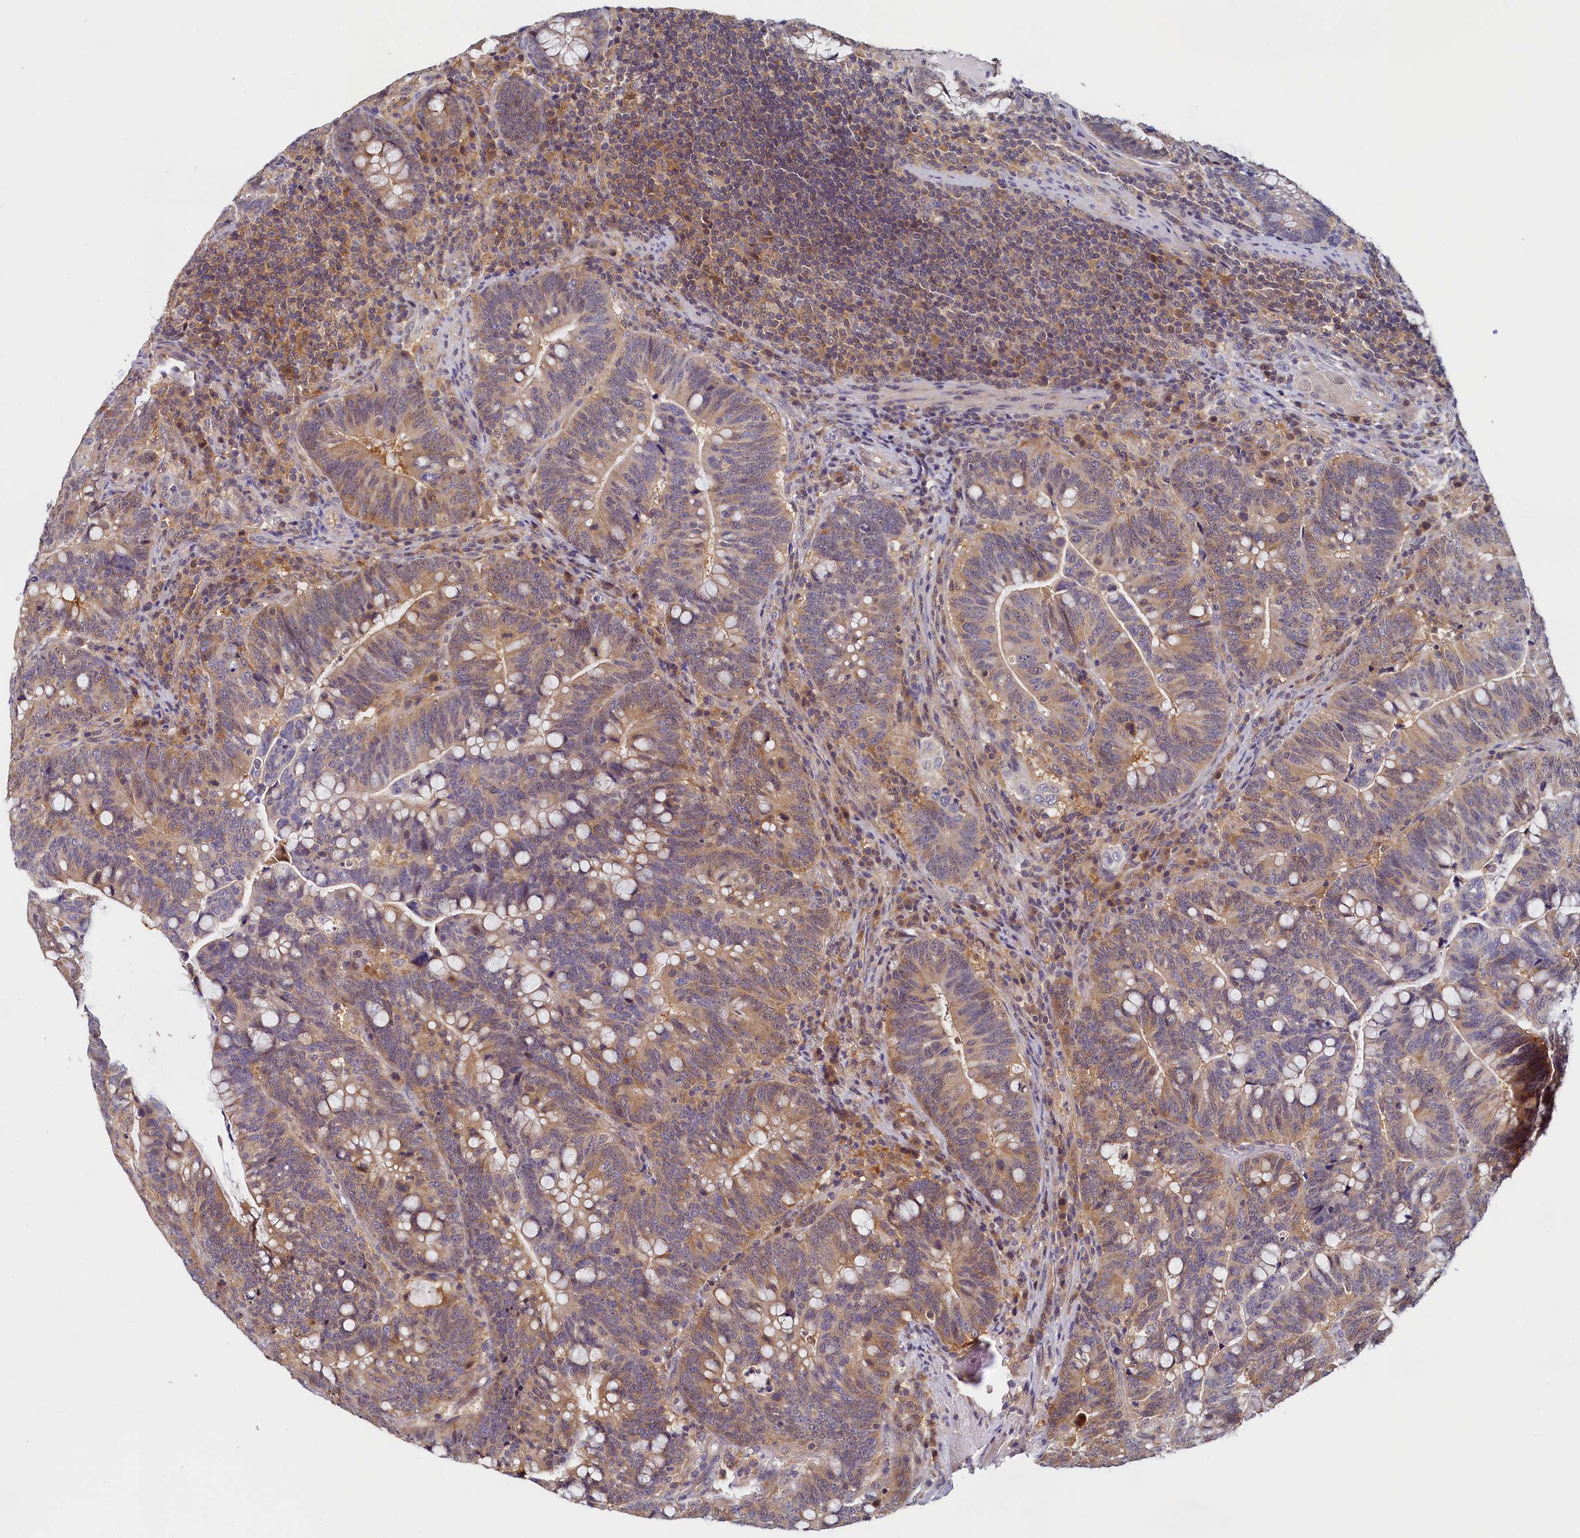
{"staining": {"intensity": "moderate", "quantity": ">75%", "location": "cytoplasmic/membranous"}, "tissue": "colorectal cancer", "cell_type": "Tumor cells", "image_type": "cancer", "snomed": [{"axis": "morphology", "description": "Normal tissue, NOS"}, {"axis": "morphology", "description": "Adenocarcinoma, NOS"}, {"axis": "topography", "description": "Colon"}], "caption": "This photomicrograph shows immunohistochemistry (IHC) staining of human adenocarcinoma (colorectal), with medium moderate cytoplasmic/membranous staining in about >75% of tumor cells.", "gene": "PAAF1", "patient": {"sex": "female", "age": 66}}